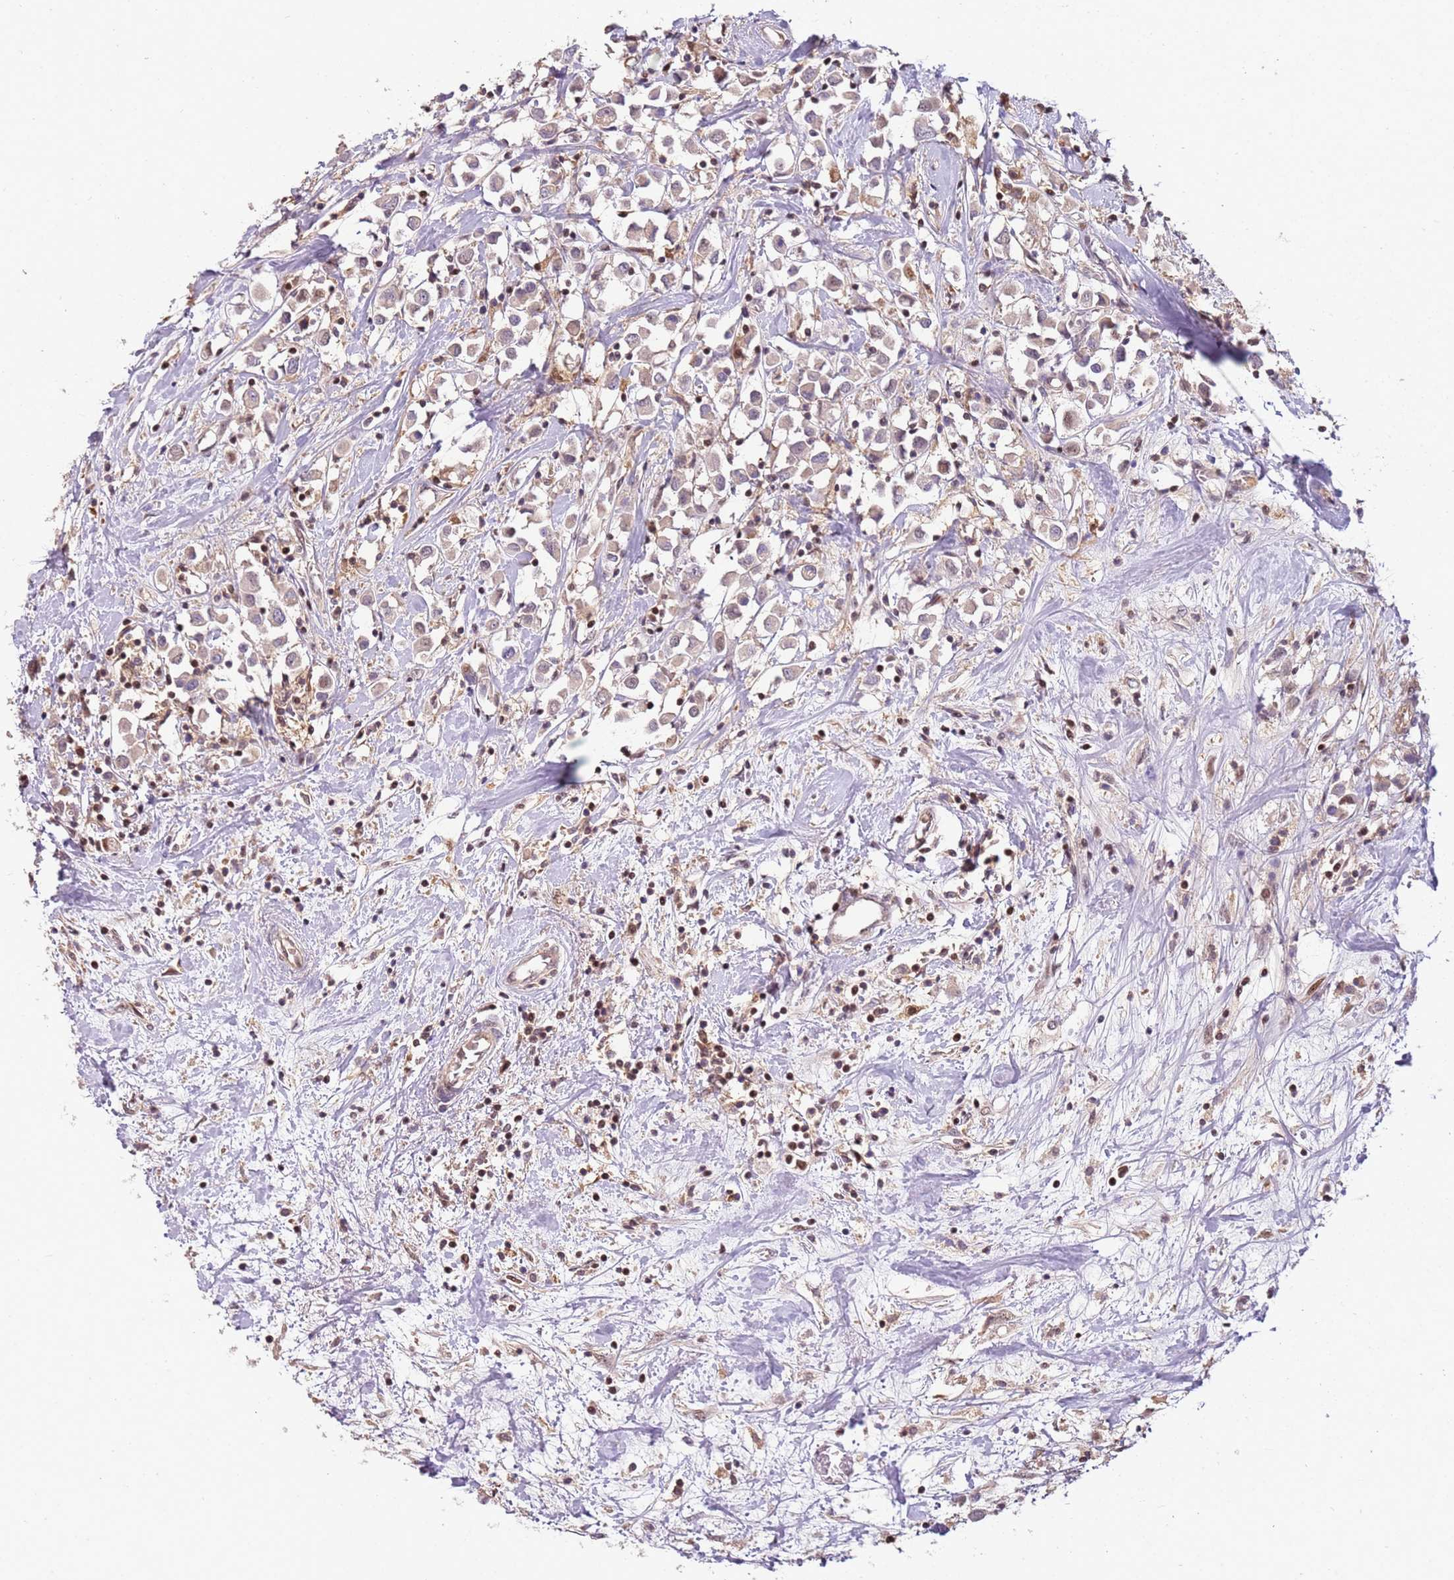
{"staining": {"intensity": "weak", "quantity": "25%-75%", "location": "cytoplasmic/membranous"}, "tissue": "breast cancer", "cell_type": "Tumor cells", "image_type": "cancer", "snomed": [{"axis": "morphology", "description": "Duct carcinoma"}, {"axis": "topography", "description": "Breast"}], "caption": "A high-resolution image shows immunohistochemistry (IHC) staining of breast invasive ductal carcinoma, which displays weak cytoplasmic/membranous positivity in approximately 25%-75% of tumor cells. (brown staining indicates protein expression, while blue staining denotes nuclei).", "gene": "GSTO2", "patient": {"sex": "female", "age": 61}}